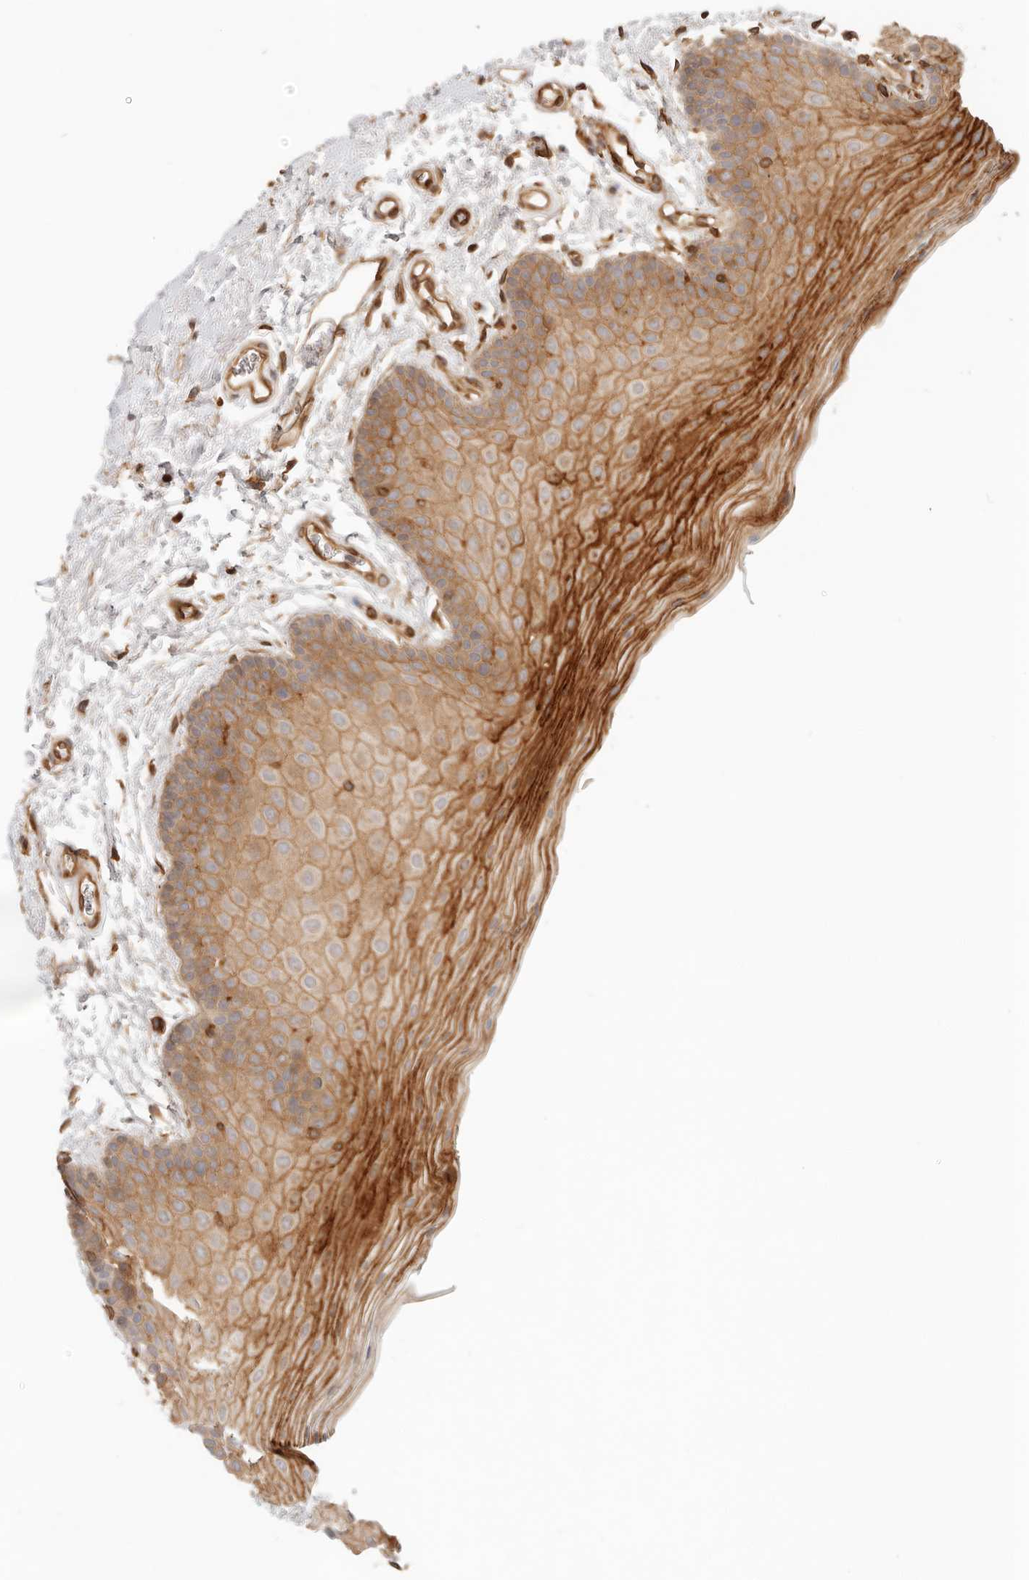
{"staining": {"intensity": "moderate", "quantity": ">75%", "location": "cytoplasmic/membranous"}, "tissue": "oral mucosa", "cell_type": "Squamous epithelial cells", "image_type": "normal", "snomed": [{"axis": "morphology", "description": "Normal tissue, NOS"}, {"axis": "topography", "description": "Oral tissue"}], "caption": "Squamous epithelial cells demonstrate moderate cytoplasmic/membranous positivity in about >75% of cells in unremarkable oral mucosa.", "gene": "UFSP1", "patient": {"sex": "male", "age": 62}}